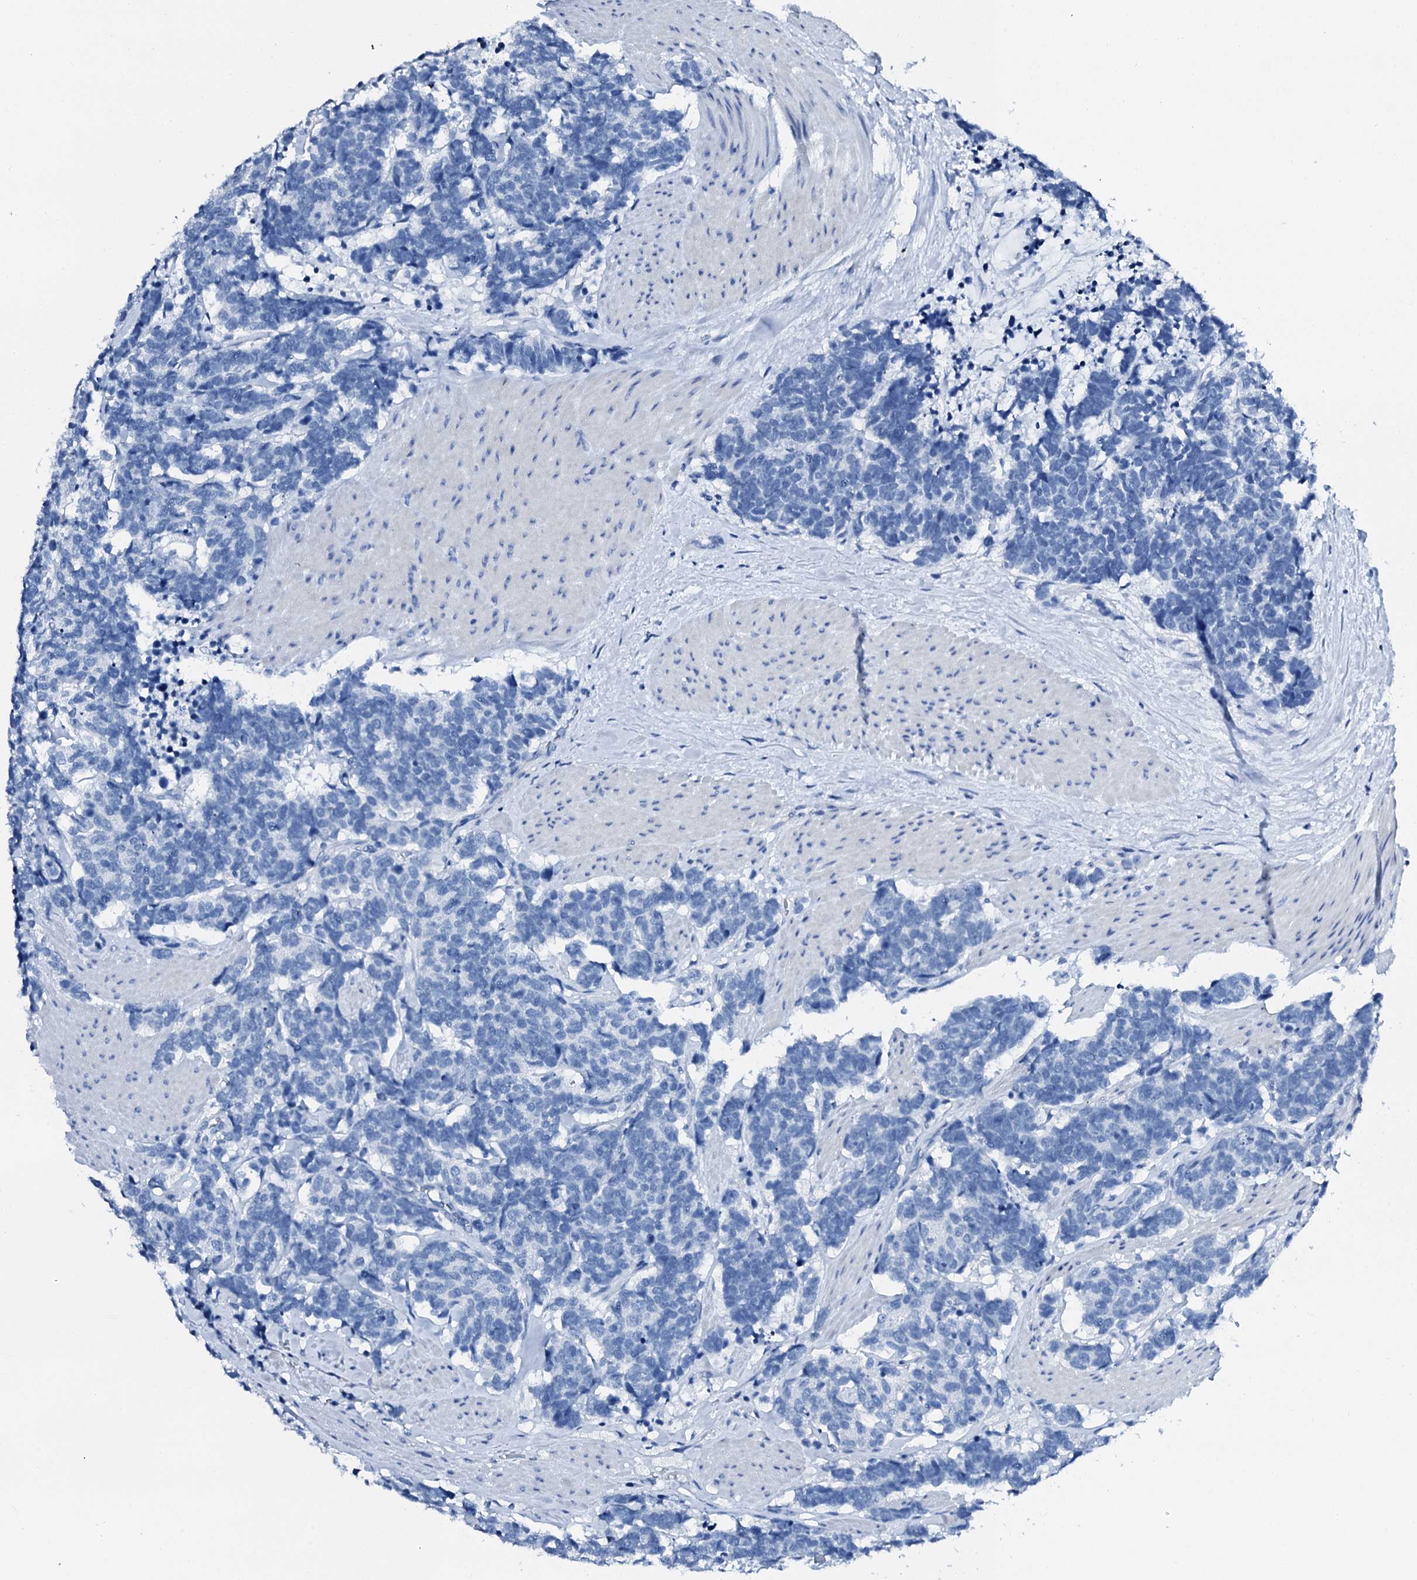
{"staining": {"intensity": "negative", "quantity": "none", "location": "none"}, "tissue": "carcinoid", "cell_type": "Tumor cells", "image_type": "cancer", "snomed": [{"axis": "morphology", "description": "Carcinoma, NOS"}, {"axis": "morphology", "description": "Carcinoid, malignant, NOS"}, {"axis": "topography", "description": "Urinary bladder"}], "caption": "There is no significant positivity in tumor cells of malignant carcinoid.", "gene": "PTH", "patient": {"sex": "male", "age": 57}}